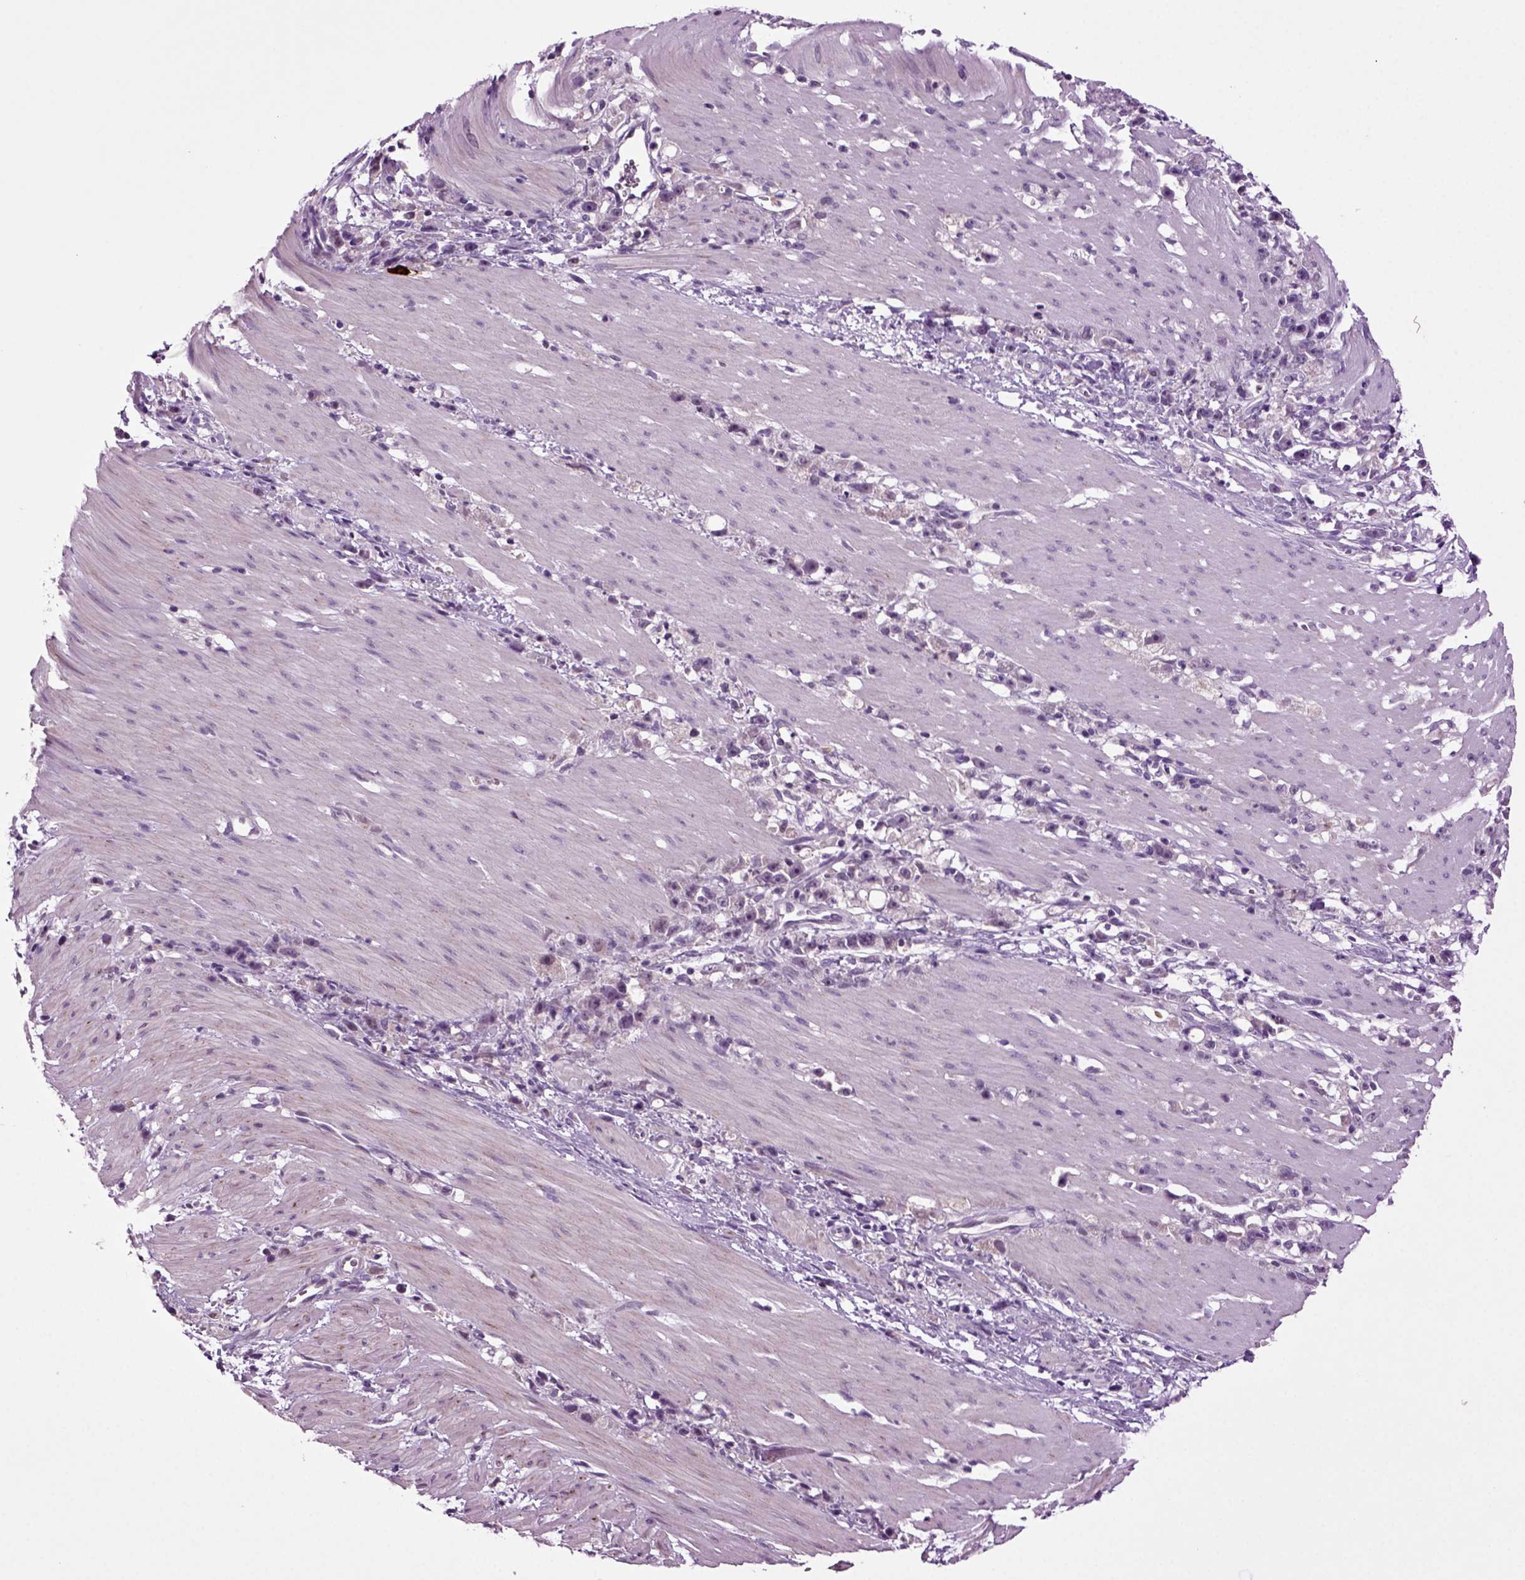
{"staining": {"intensity": "negative", "quantity": "none", "location": "none"}, "tissue": "stomach cancer", "cell_type": "Tumor cells", "image_type": "cancer", "snomed": [{"axis": "morphology", "description": "Adenocarcinoma, NOS"}, {"axis": "topography", "description": "Stomach"}], "caption": "A high-resolution image shows immunohistochemistry (IHC) staining of stomach adenocarcinoma, which demonstrates no significant staining in tumor cells. The staining is performed using DAB brown chromogen with nuclei counter-stained in using hematoxylin.", "gene": "FGF11", "patient": {"sex": "female", "age": 59}}